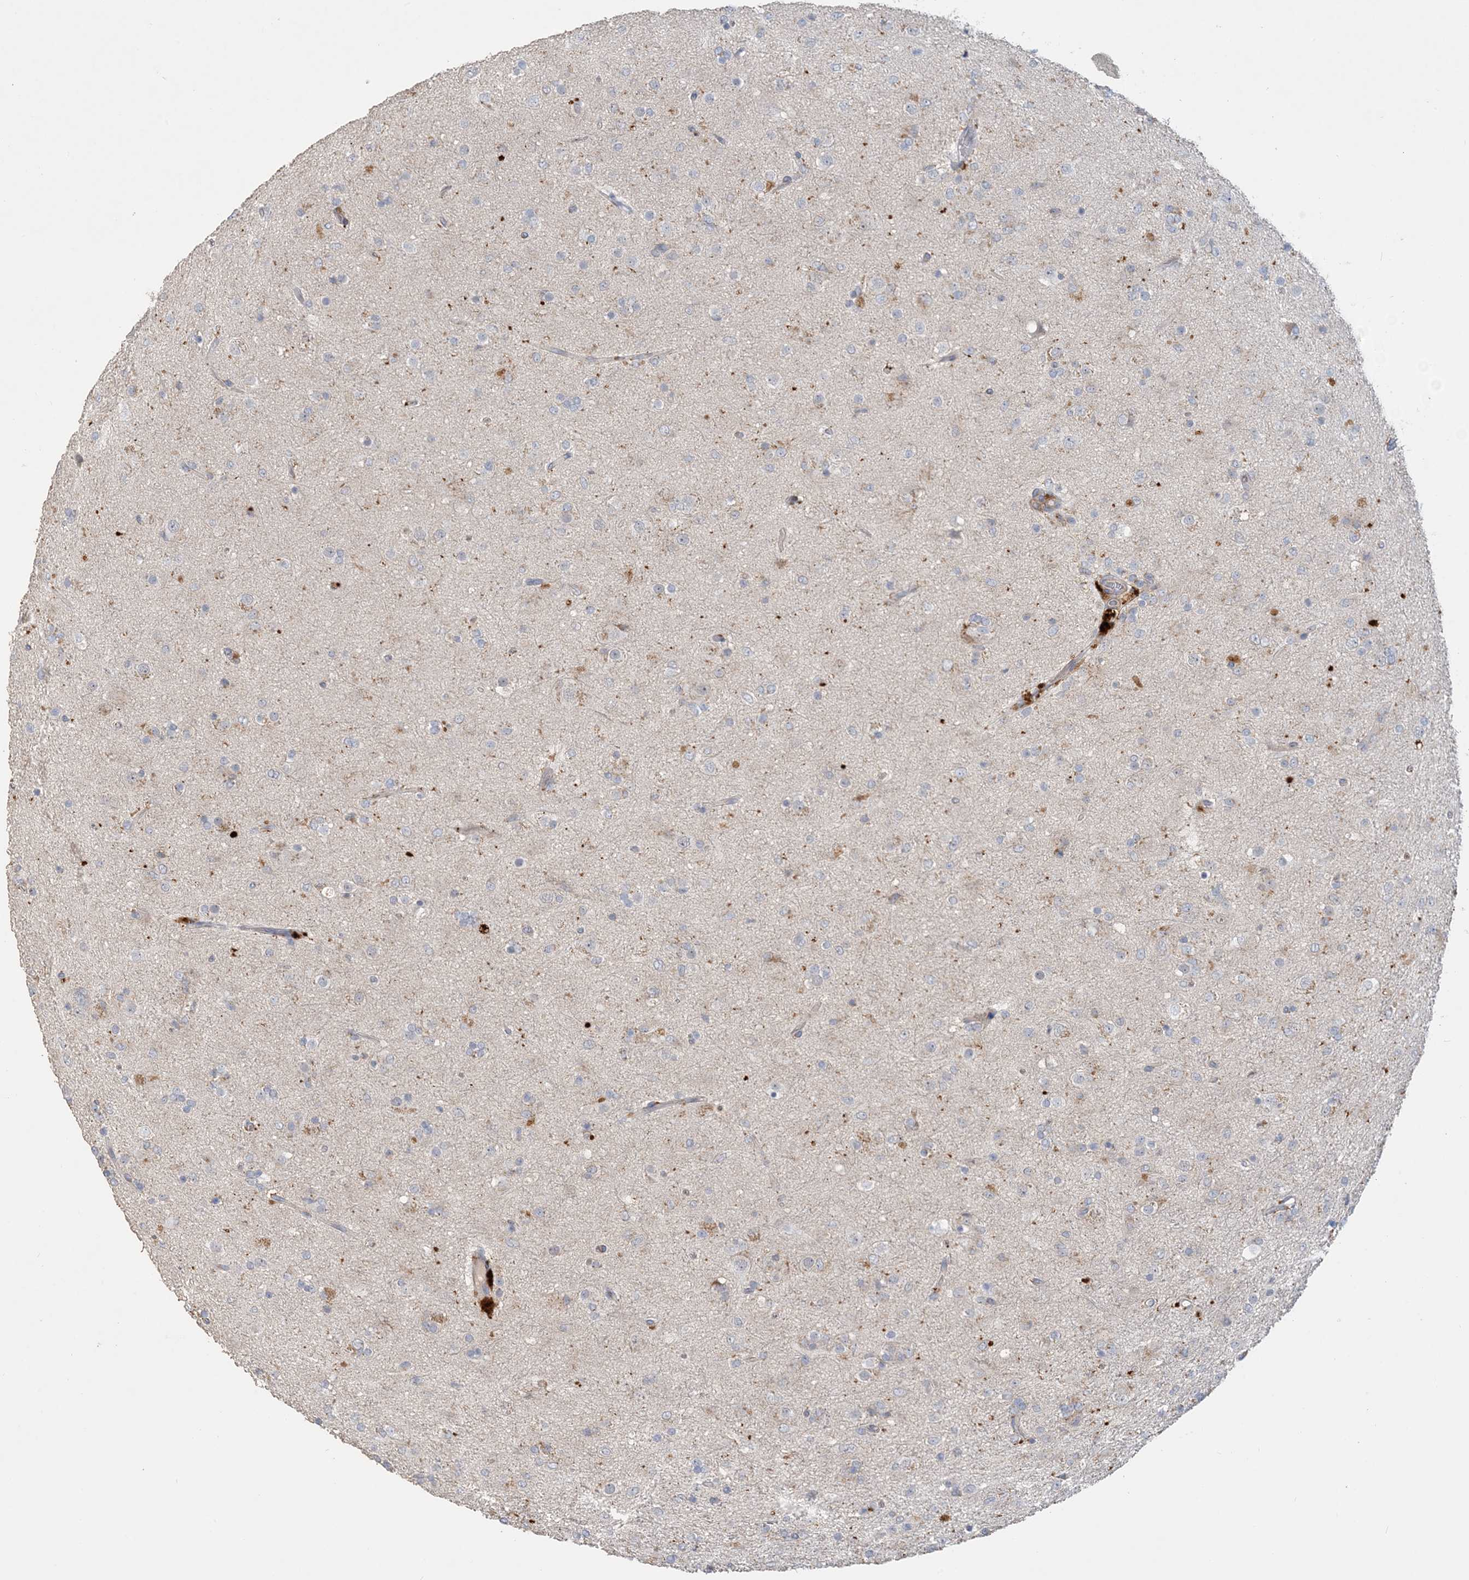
{"staining": {"intensity": "weak", "quantity": "<25%", "location": "cytoplasmic/membranous"}, "tissue": "glioma", "cell_type": "Tumor cells", "image_type": "cancer", "snomed": [{"axis": "morphology", "description": "Glioma, malignant, Low grade"}, {"axis": "topography", "description": "Brain"}], "caption": "Immunohistochemical staining of glioma demonstrates no significant staining in tumor cells.", "gene": "SPPL2A", "patient": {"sex": "male", "age": 65}}